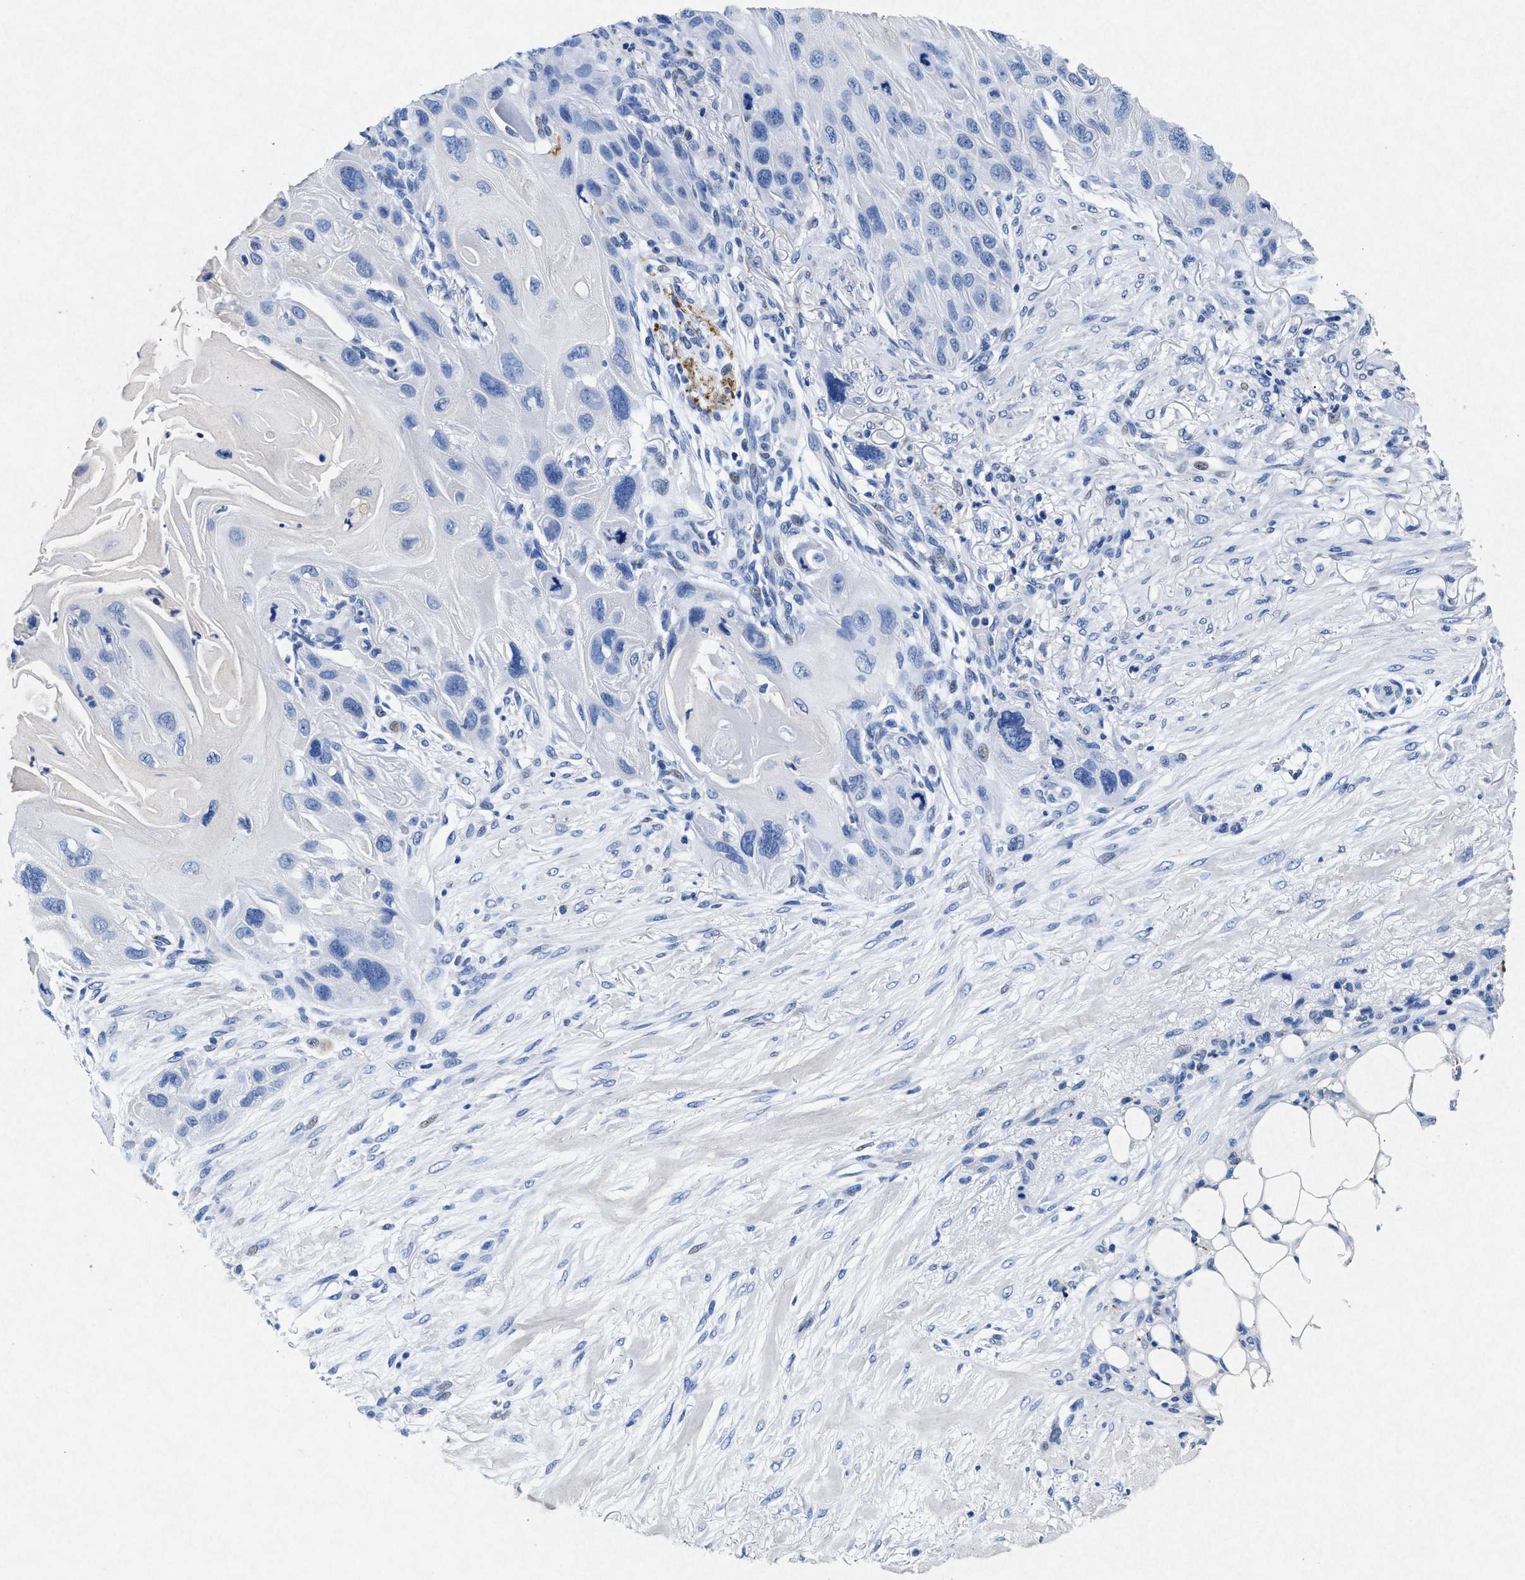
{"staining": {"intensity": "negative", "quantity": "none", "location": "none"}, "tissue": "skin cancer", "cell_type": "Tumor cells", "image_type": "cancer", "snomed": [{"axis": "morphology", "description": "Squamous cell carcinoma, NOS"}, {"axis": "topography", "description": "Skin"}], "caption": "The immunohistochemistry histopathology image has no significant staining in tumor cells of skin cancer tissue.", "gene": "MAP6", "patient": {"sex": "female", "age": 77}}